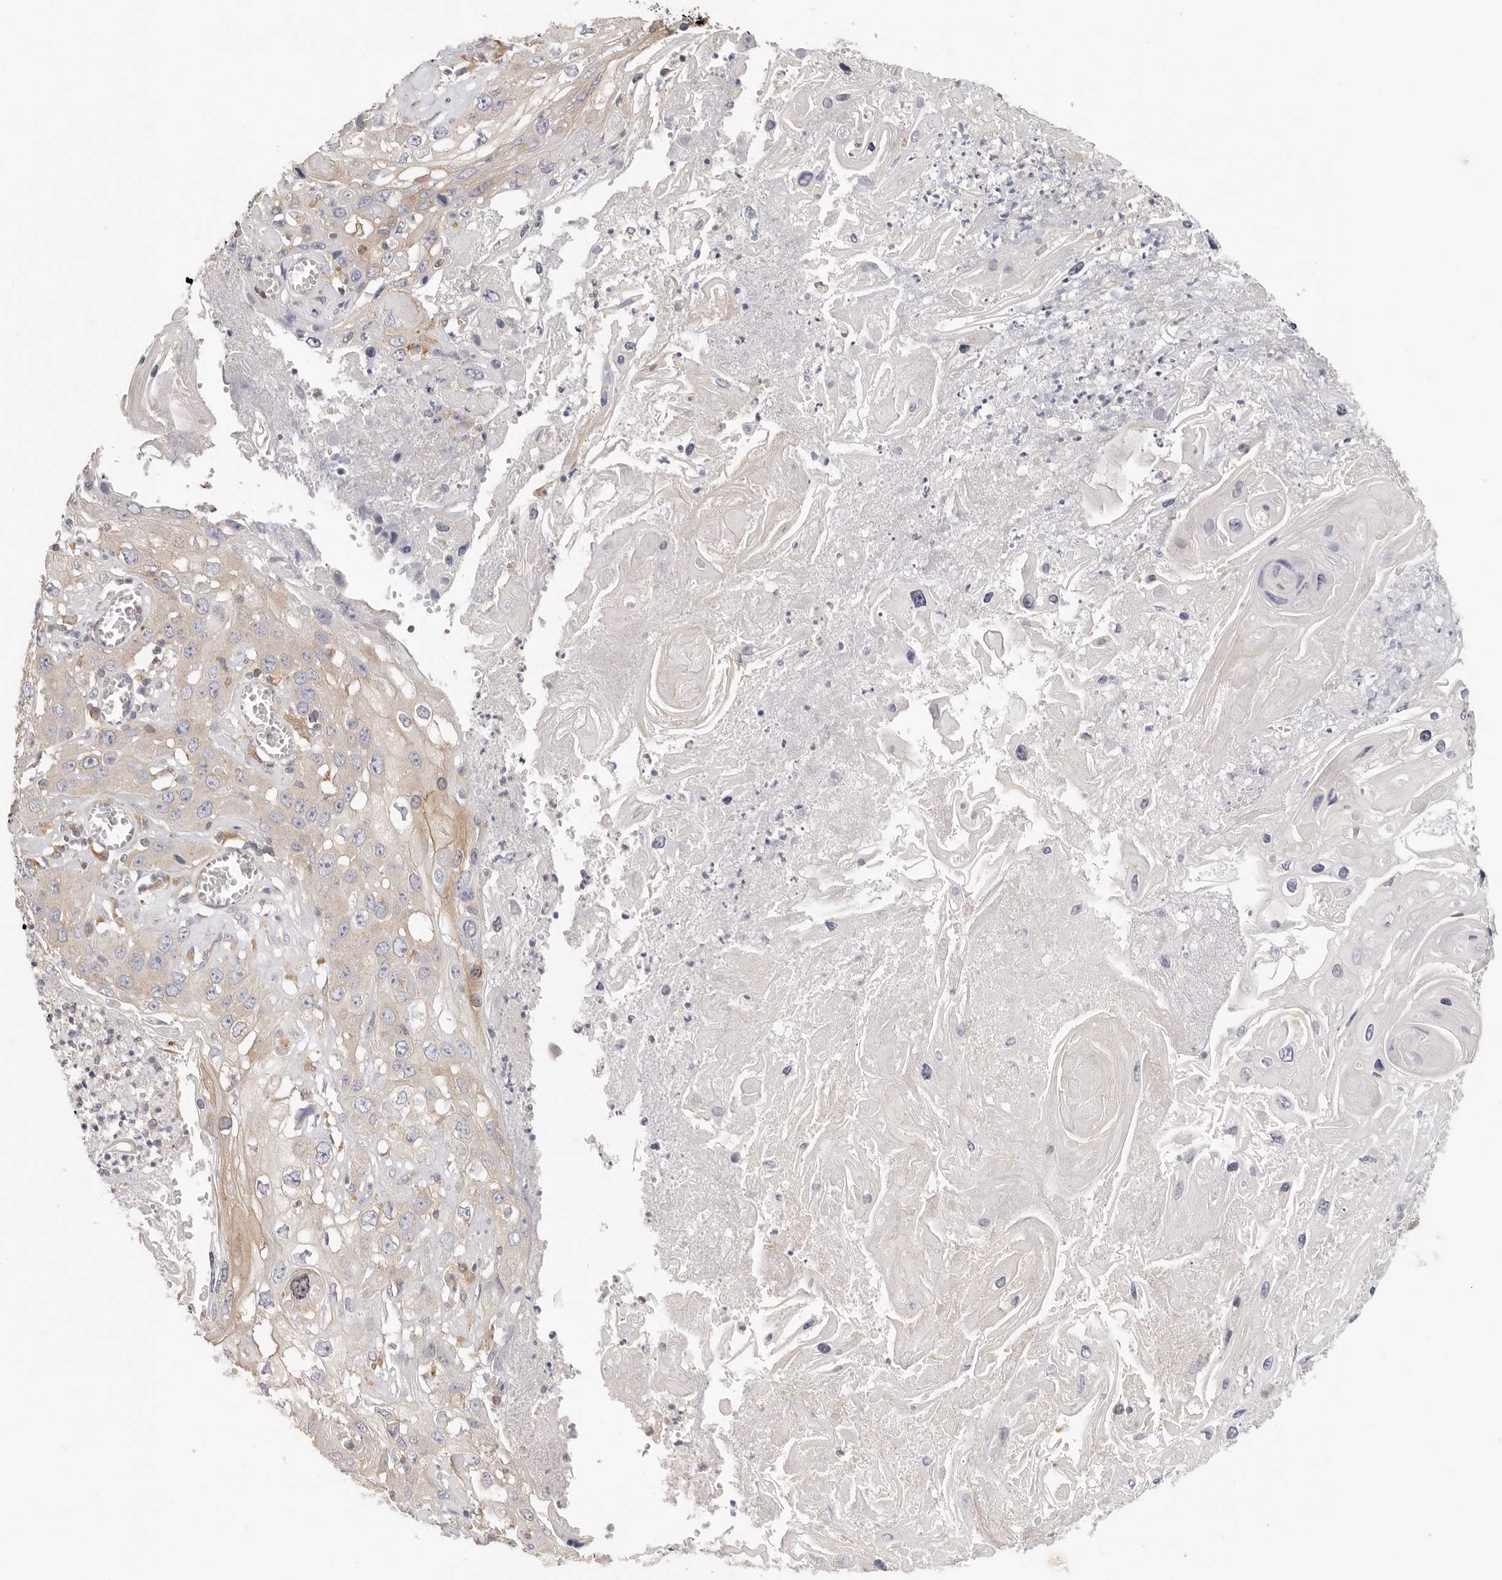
{"staining": {"intensity": "moderate", "quantity": "<25%", "location": "cytoplasmic/membranous"}, "tissue": "skin cancer", "cell_type": "Tumor cells", "image_type": "cancer", "snomed": [{"axis": "morphology", "description": "Squamous cell carcinoma, NOS"}, {"axis": "topography", "description": "Skin"}], "caption": "This image shows immunohistochemistry staining of skin squamous cell carcinoma, with low moderate cytoplasmic/membranous positivity in about <25% of tumor cells.", "gene": "ANXA9", "patient": {"sex": "male", "age": 55}}